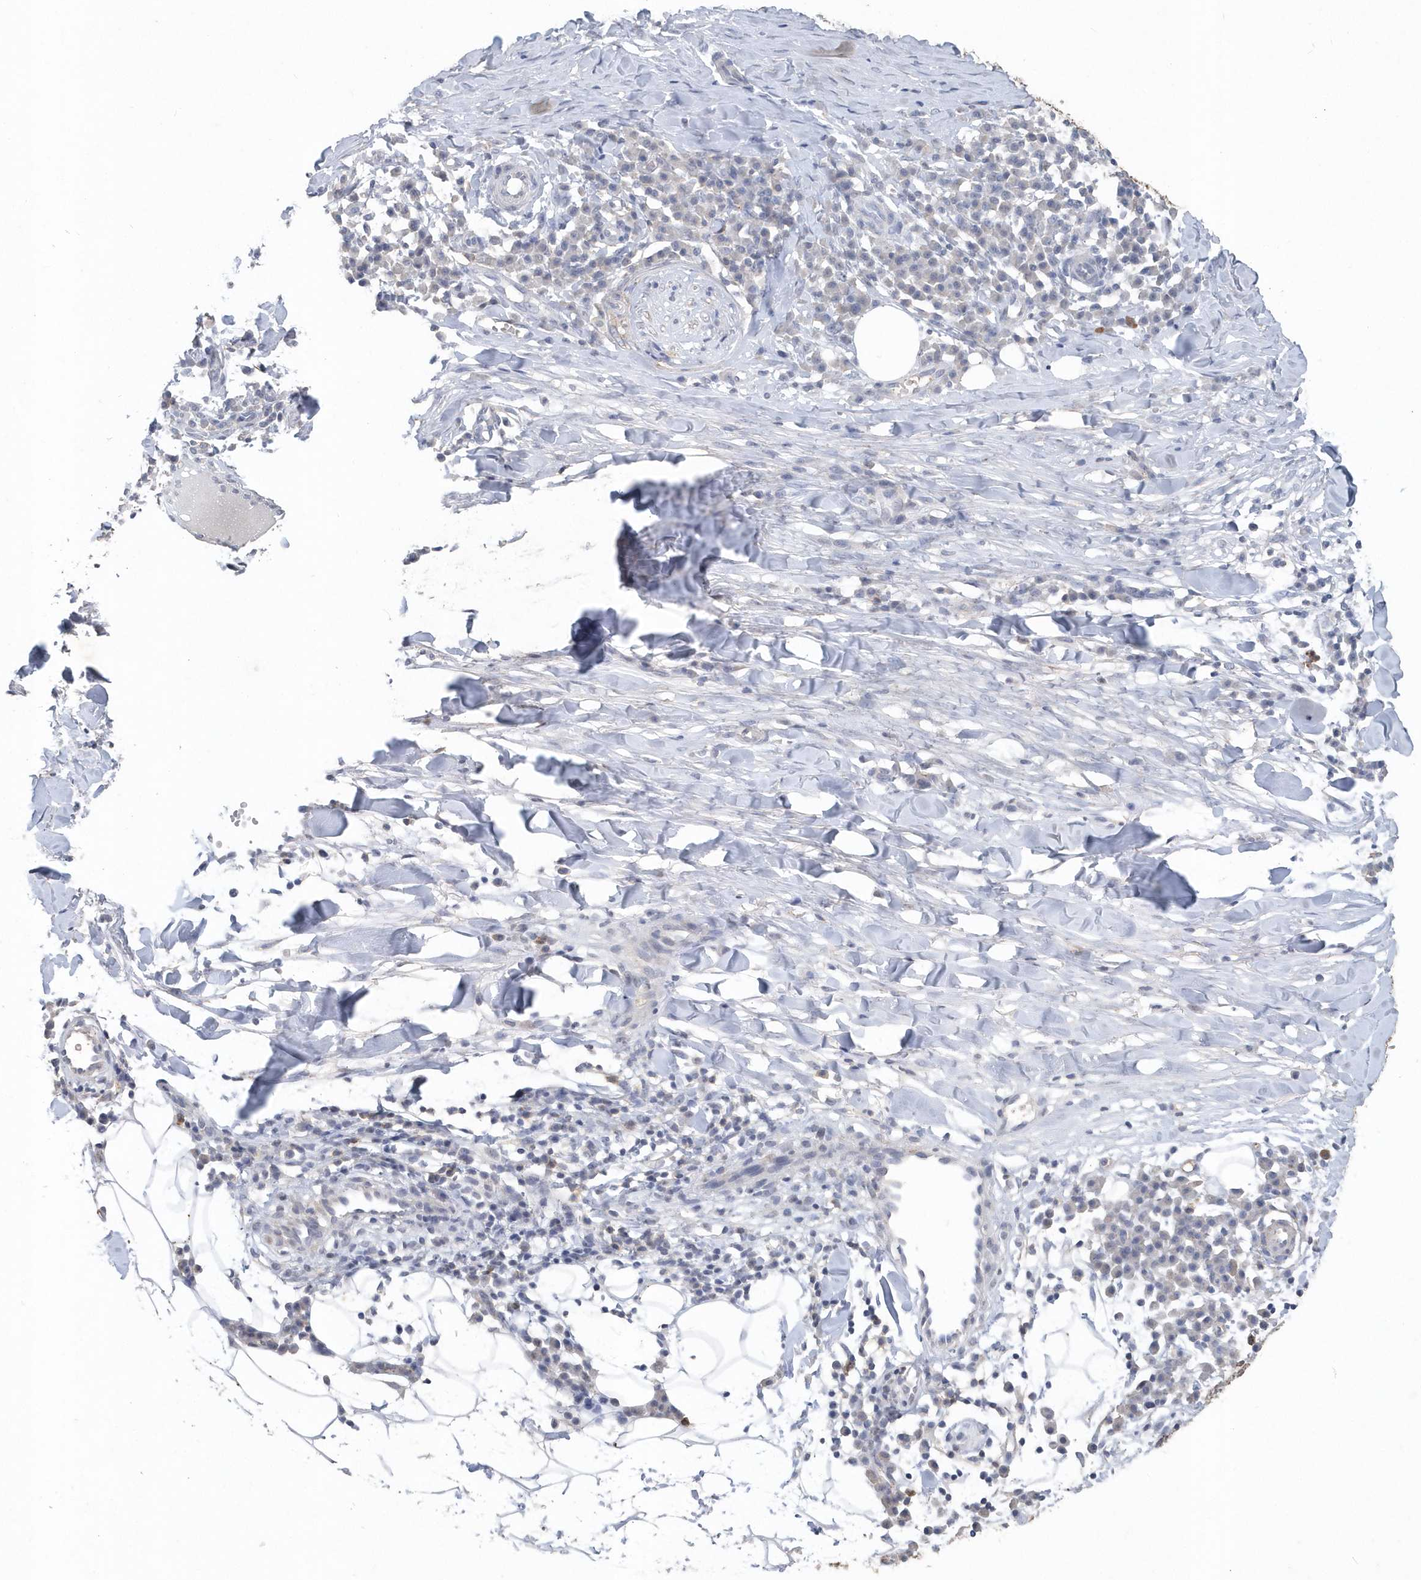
{"staining": {"intensity": "moderate", "quantity": "<25%", "location": "cytoplasmic/membranous"}, "tissue": "skin cancer", "cell_type": "Tumor cells", "image_type": "cancer", "snomed": [{"axis": "morphology", "description": "Squamous cell carcinoma, NOS"}, {"axis": "topography", "description": "Skin"}], "caption": "Immunohistochemistry (IHC) of human skin cancer demonstrates low levels of moderate cytoplasmic/membranous positivity in approximately <25% of tumor cells.", "gene": "PDCD1", "patient": {"sex": "male", "age": 24}}